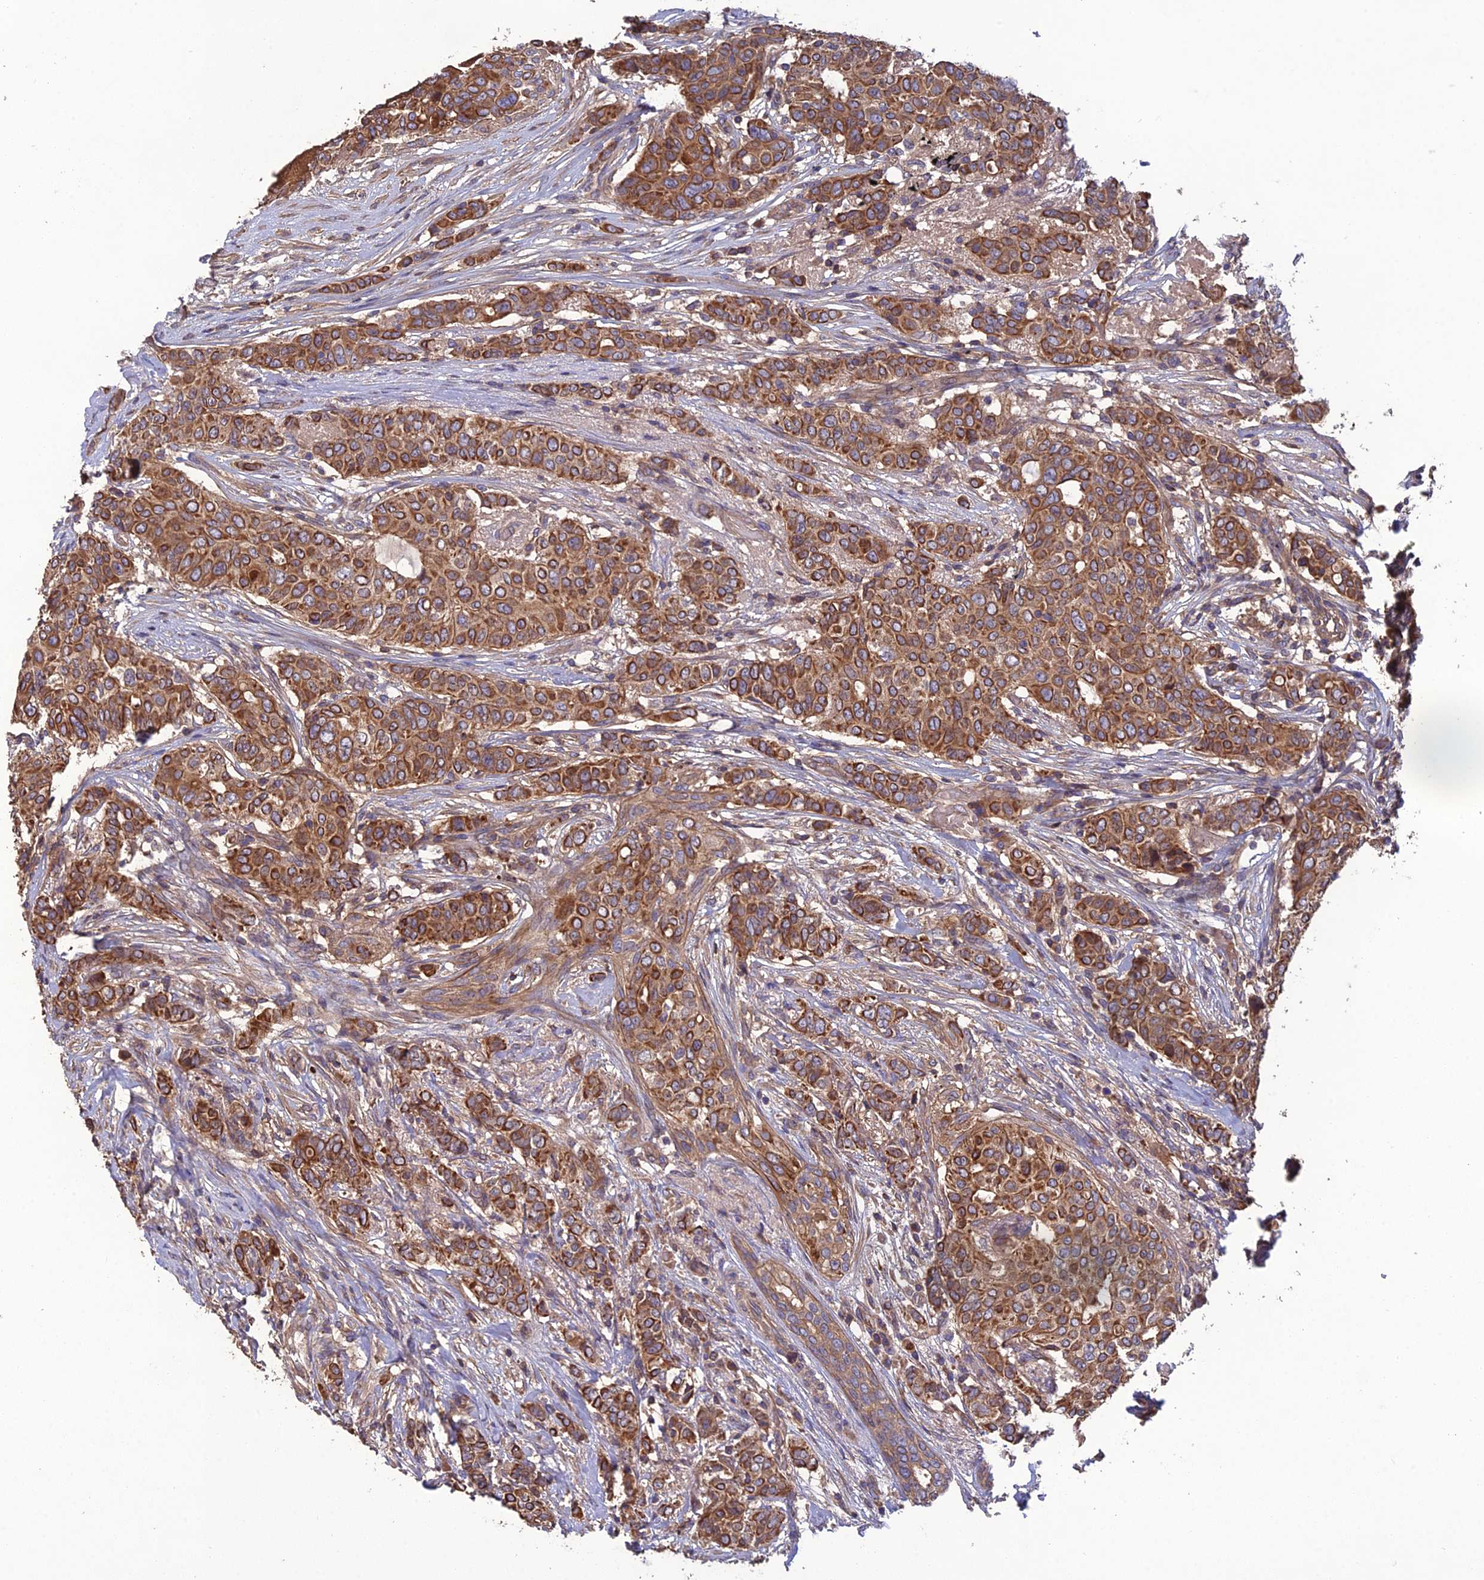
{"staining": {"intensity": "moderate", "quantity": ">75%", "location": "cytoplasmic/membranous"}, "tissue": "breast cancer", "cell_type": "Tumor cells", "image_type": "cancer", "snomed": [{"axis": "morphology", "description": "Lobular carcinoma"}, {"axis": "topography", "description": "Breast"}], "caption": "About >75% of tumor cells in breast cancer show moderate cytoplasmic/membranous protein expression as visualized by brown immunohistochemical staining.", "gene": "GALR2", "patient": {"sex": "female", "age": 51}}